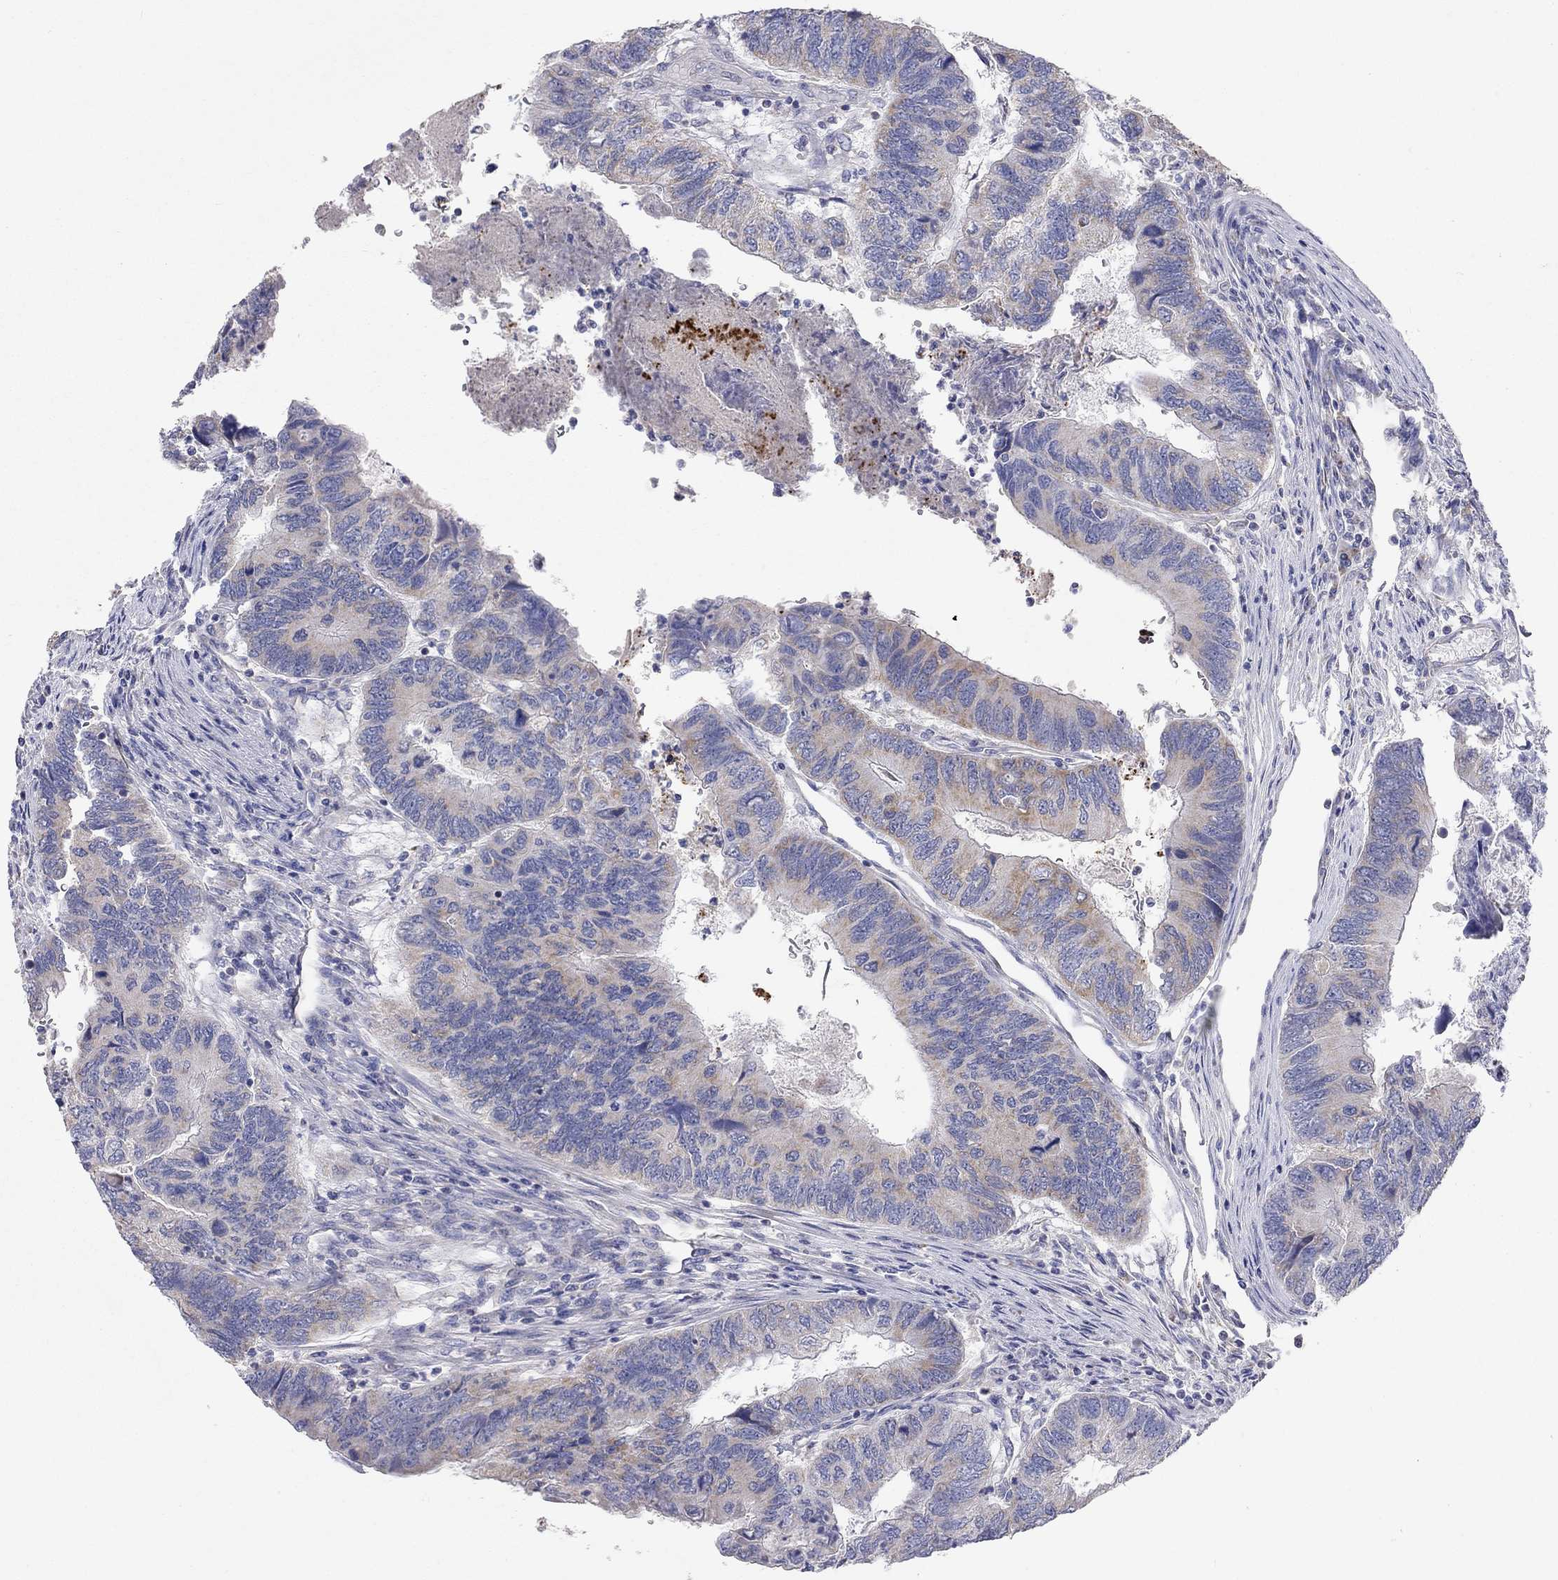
{"staining": {"intensity": "weak", "quantity": "25%-75%", "location": "cytoplasmic/membranous"}, "tissue": "colorectal cancer", "cell_type": "Tumor cells", "image_type": "cancer", "snomed": [{"axis": "morphology", "description": "Adenocarcinoma, NOS"}, {"axis": "topography", "description": "Colon"}], "caption": "Approximately 25%-75% of tumor cells in human colorectal cancer display weak cytoplasmic/membranous protein staining as visualized by brown immunohistochemical staining.", "gene": "RCAN1", "patient": {"sex": "female", "age": 67}}